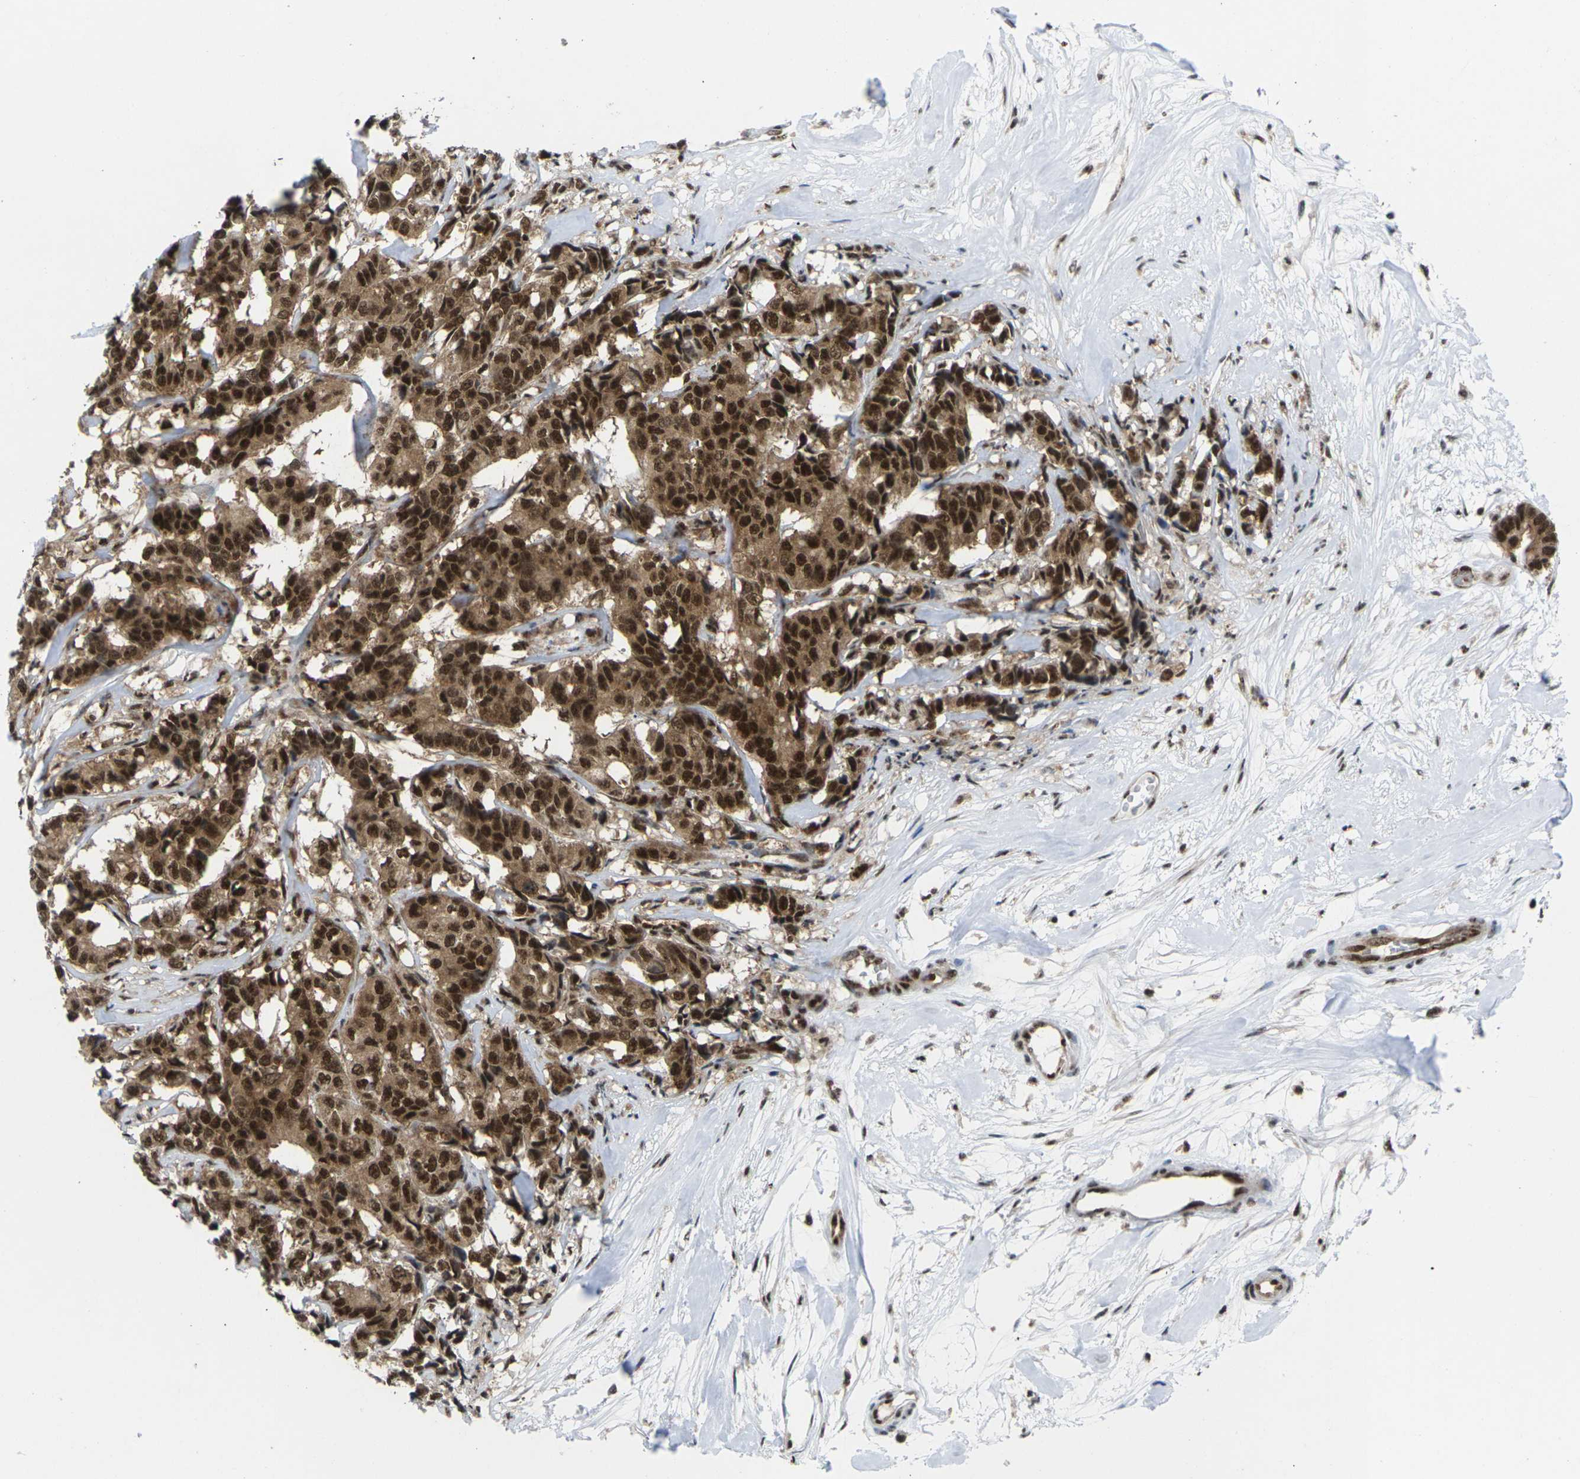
{"staining": {"intensity": "strong", "quantity": ">75%", "location": "cytoplasmic/membranous,nuclear"}, "tissue": "breast cancer", "cell_type": "Tumor cells", "image_type": "cancer", "snomed": [{"axis": "morphology", "description": "Duct carcinoma"}, {"axis": "topography", "description": "Breast"}], "caption": "Protein expression analysis of infiltrating ductal carcinoma (breast) shows strong cytoplasmic/membranous and nuclear positivity in approximately >75% of tumor cells.", "gene": "MAGOH", "patient": {"sex": "female", "age": 87}}